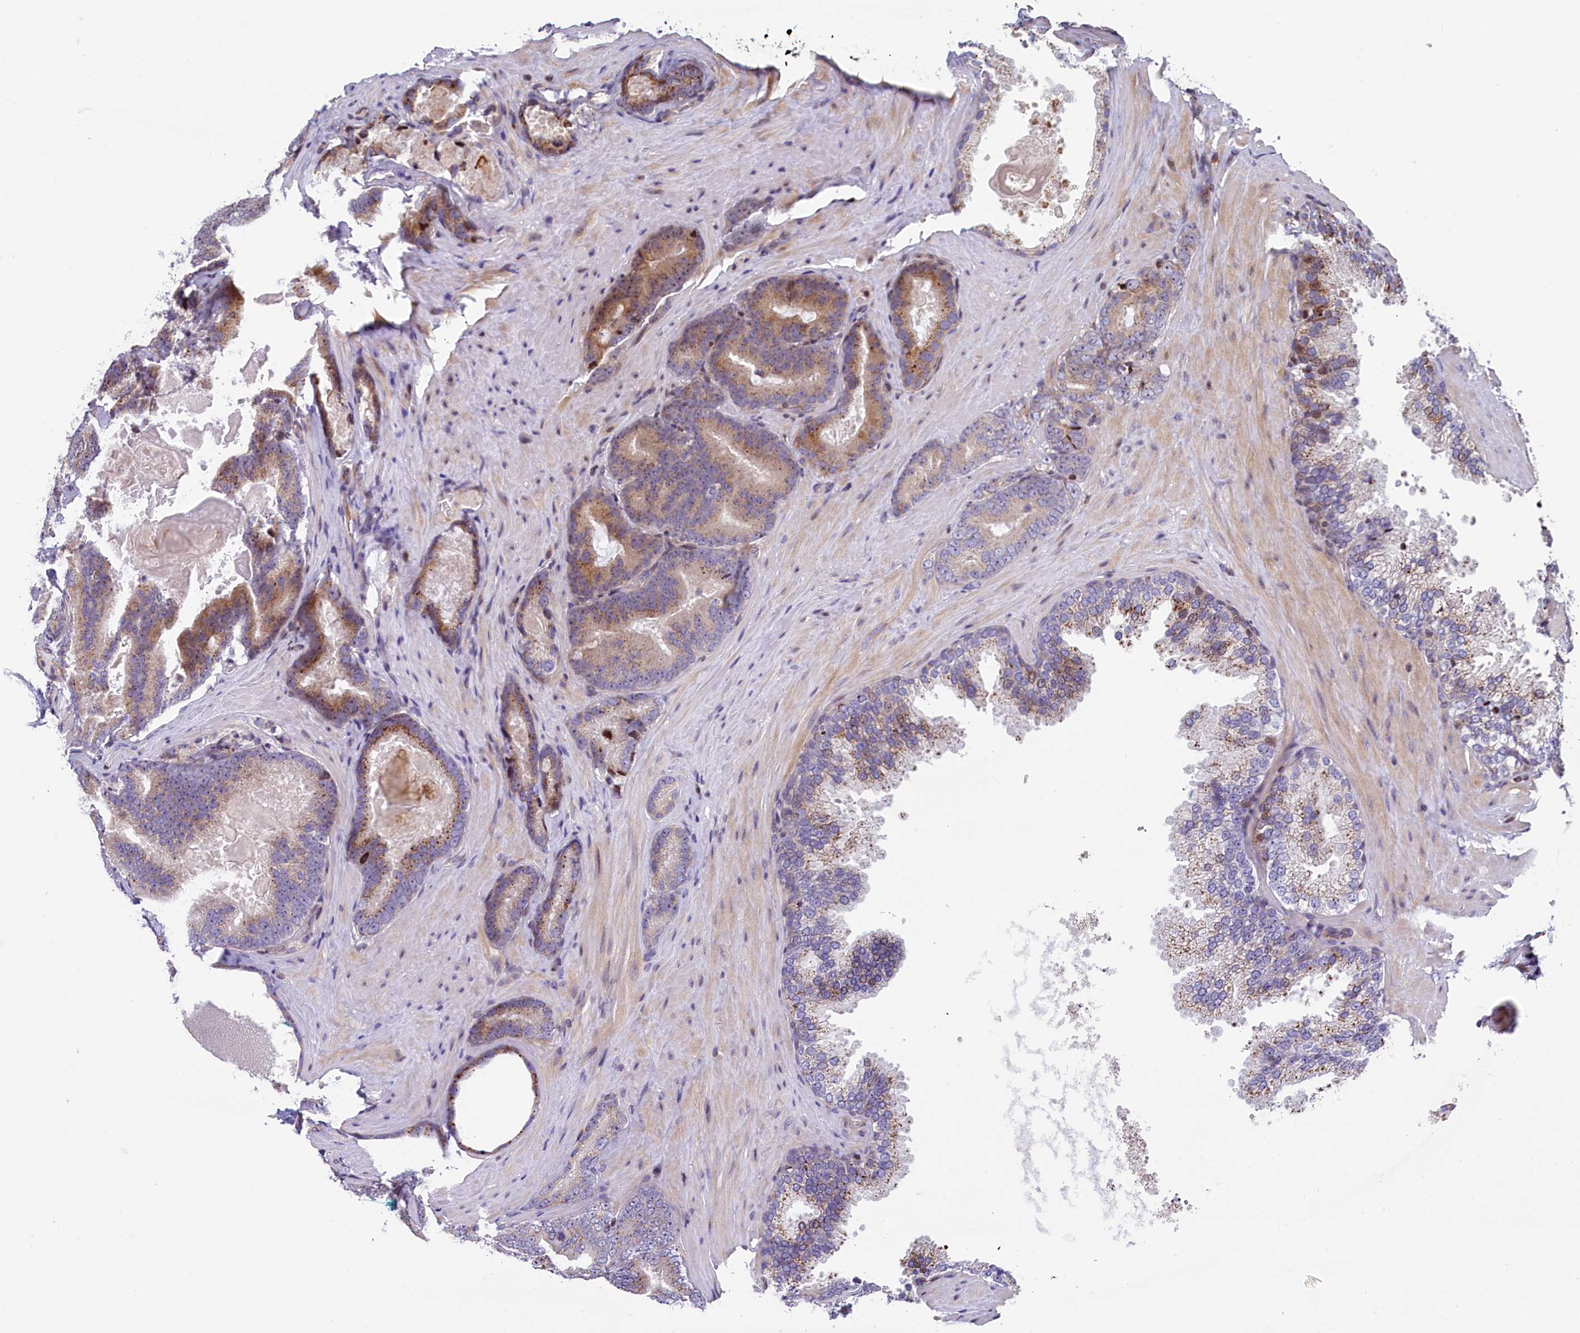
{"staining": {"intensity": "moderate", "quantity": "<25%", "location": "cytoplasmic/membranous"}, "tissue": "prostate cancer", "cell_type": "Tumor cells", "image_type": "cancer", "snomed": [{"axis": "morphology", "description": "Adenocarcinoma, High grade"}, {"axis": "topography", "description": "Prostate"}], "caption": "Prostate cancer (adenocarcinoma (high-grade)) stained with a brown dye displays moderate cytoplasmic/membranous positive expression in approximately <25% of tumor cells.", "gene": "TGDS", "patient": {"sex": "male", "age": 66}}